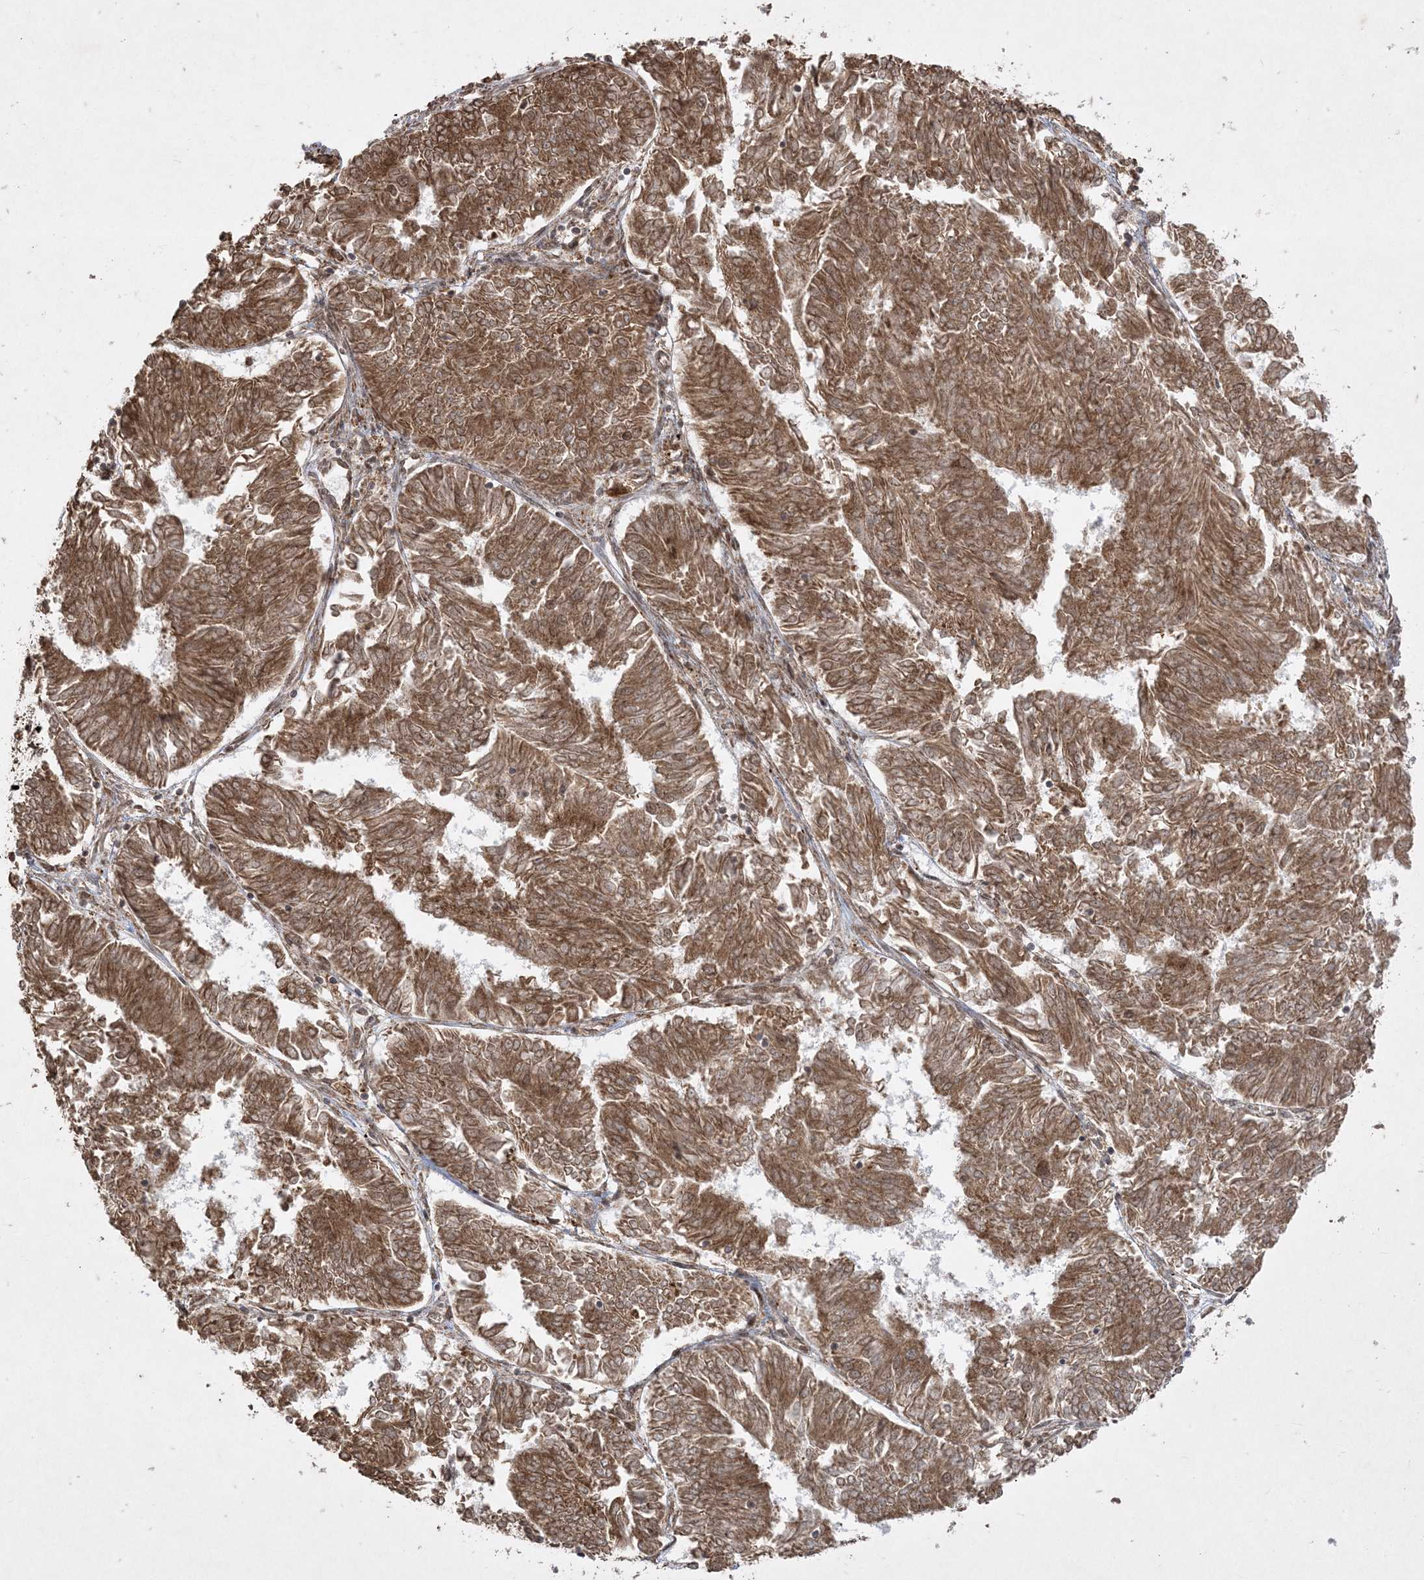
{"staining": {"intensity": "moderate", "quantity": ">75%", "location": "cytoplasmic/membranous"}, "tissue": "endometrial cancer", "cell_type": "Tumor cells", "image_type": "cancer", "snomed": [{"axis": "morphology", "description": "Adenocarcinoma, NOS"}, {"axis": "topography", "description": "Endometrium"}], "caption": "Approximately >75% of tumor cells in endometrial cancer demonstrate moderate cytoplasmic/membranous protein staining as visualized by brown immunohistochemical staining.", "gene": "RRAS", "patient": {"sex": "female", "age": 58}}